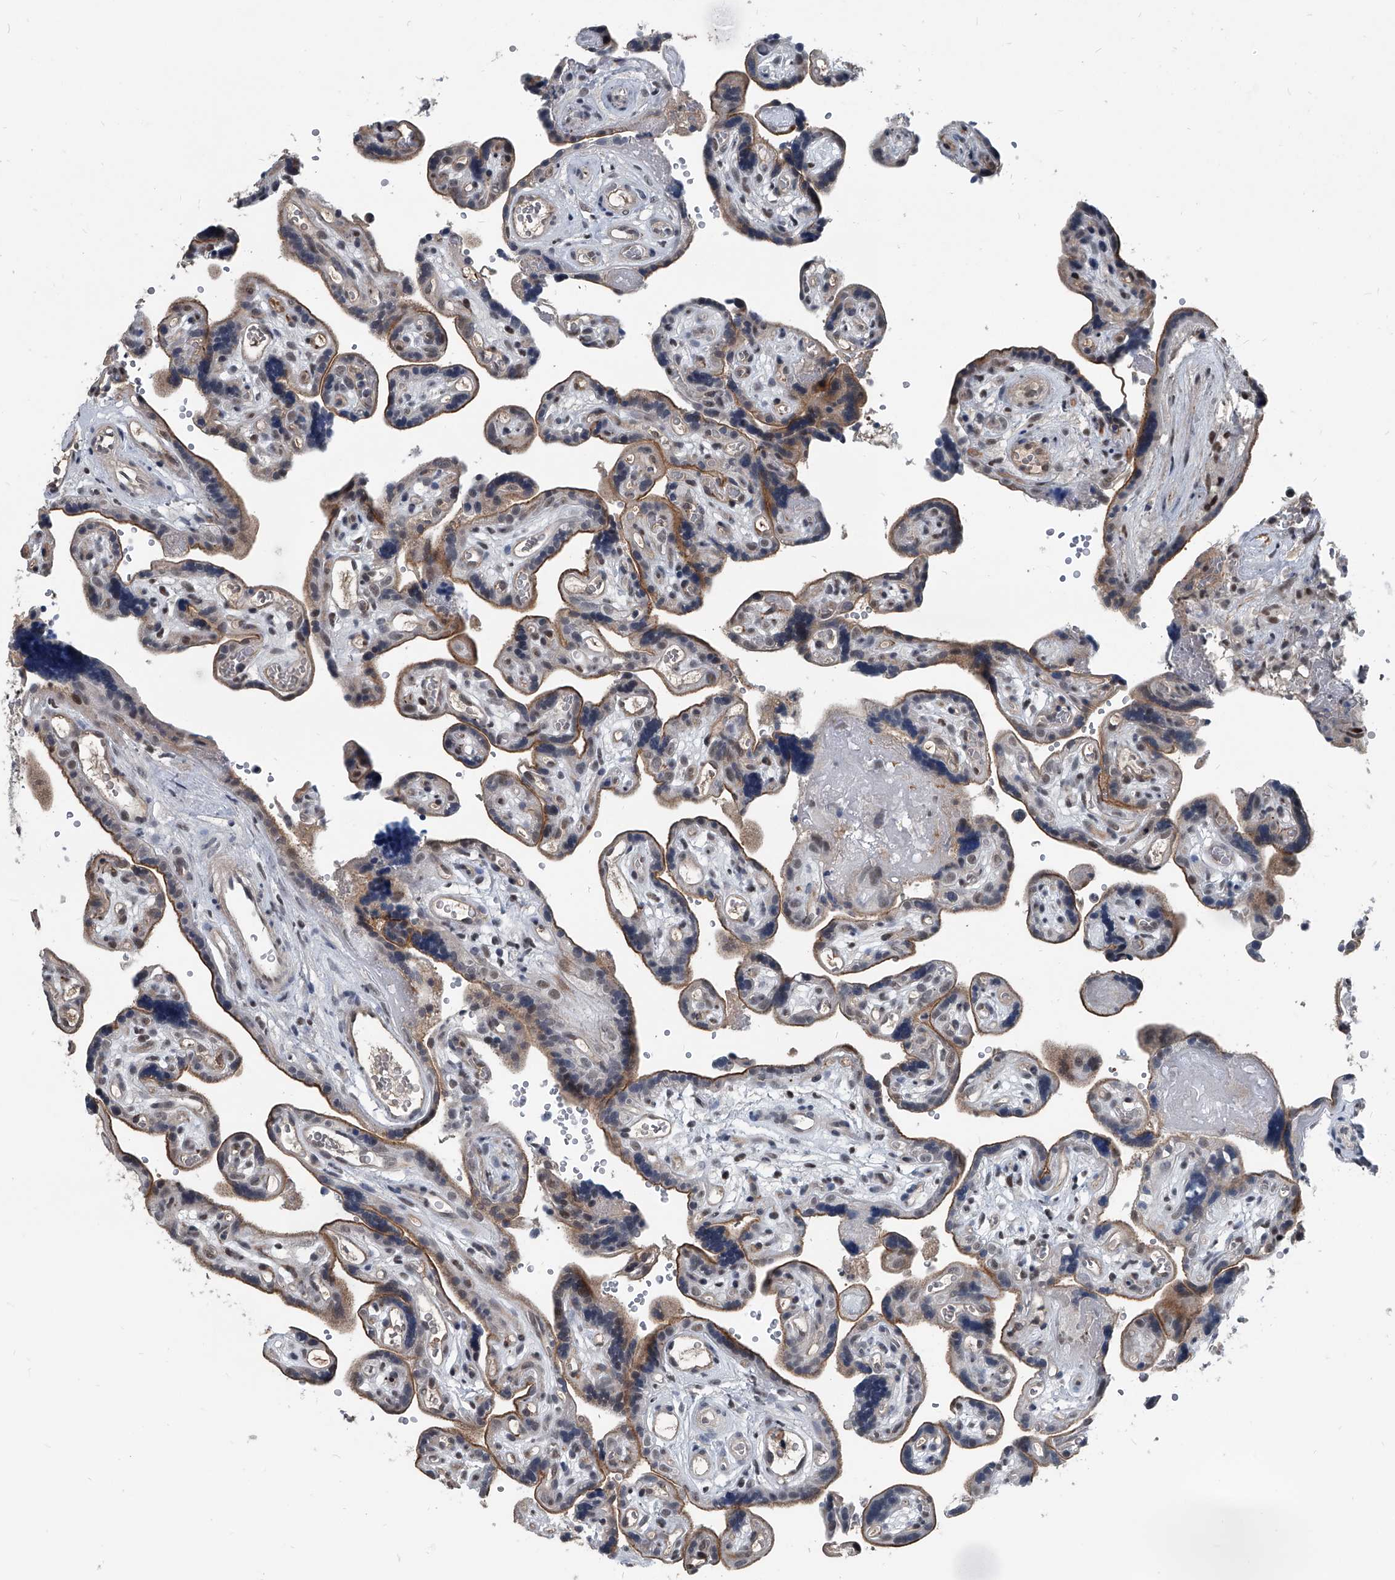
{"staining": {"intensity": "moderate", "quantity": ">75%", "location": "nuclear"}, "tissue": "placenta", "cell_type": "Decidual cells", "image_type": "normal", "snomed": [{"axis": "morphology", "description": "Normal tissue, NOS"}, {"axis": "topography", "description": "Placenta"}], "caption": "IHC micrograph of unremarkable placenta: human placenta stained using immunohistochemistry demonstrates medium levels of moderate protein expression localized specifically in the nuclear of decidual cells, appearing as a nuclear brown color.", "gene": "MEN1", "patient": {"sex": "female", "age": 30}}